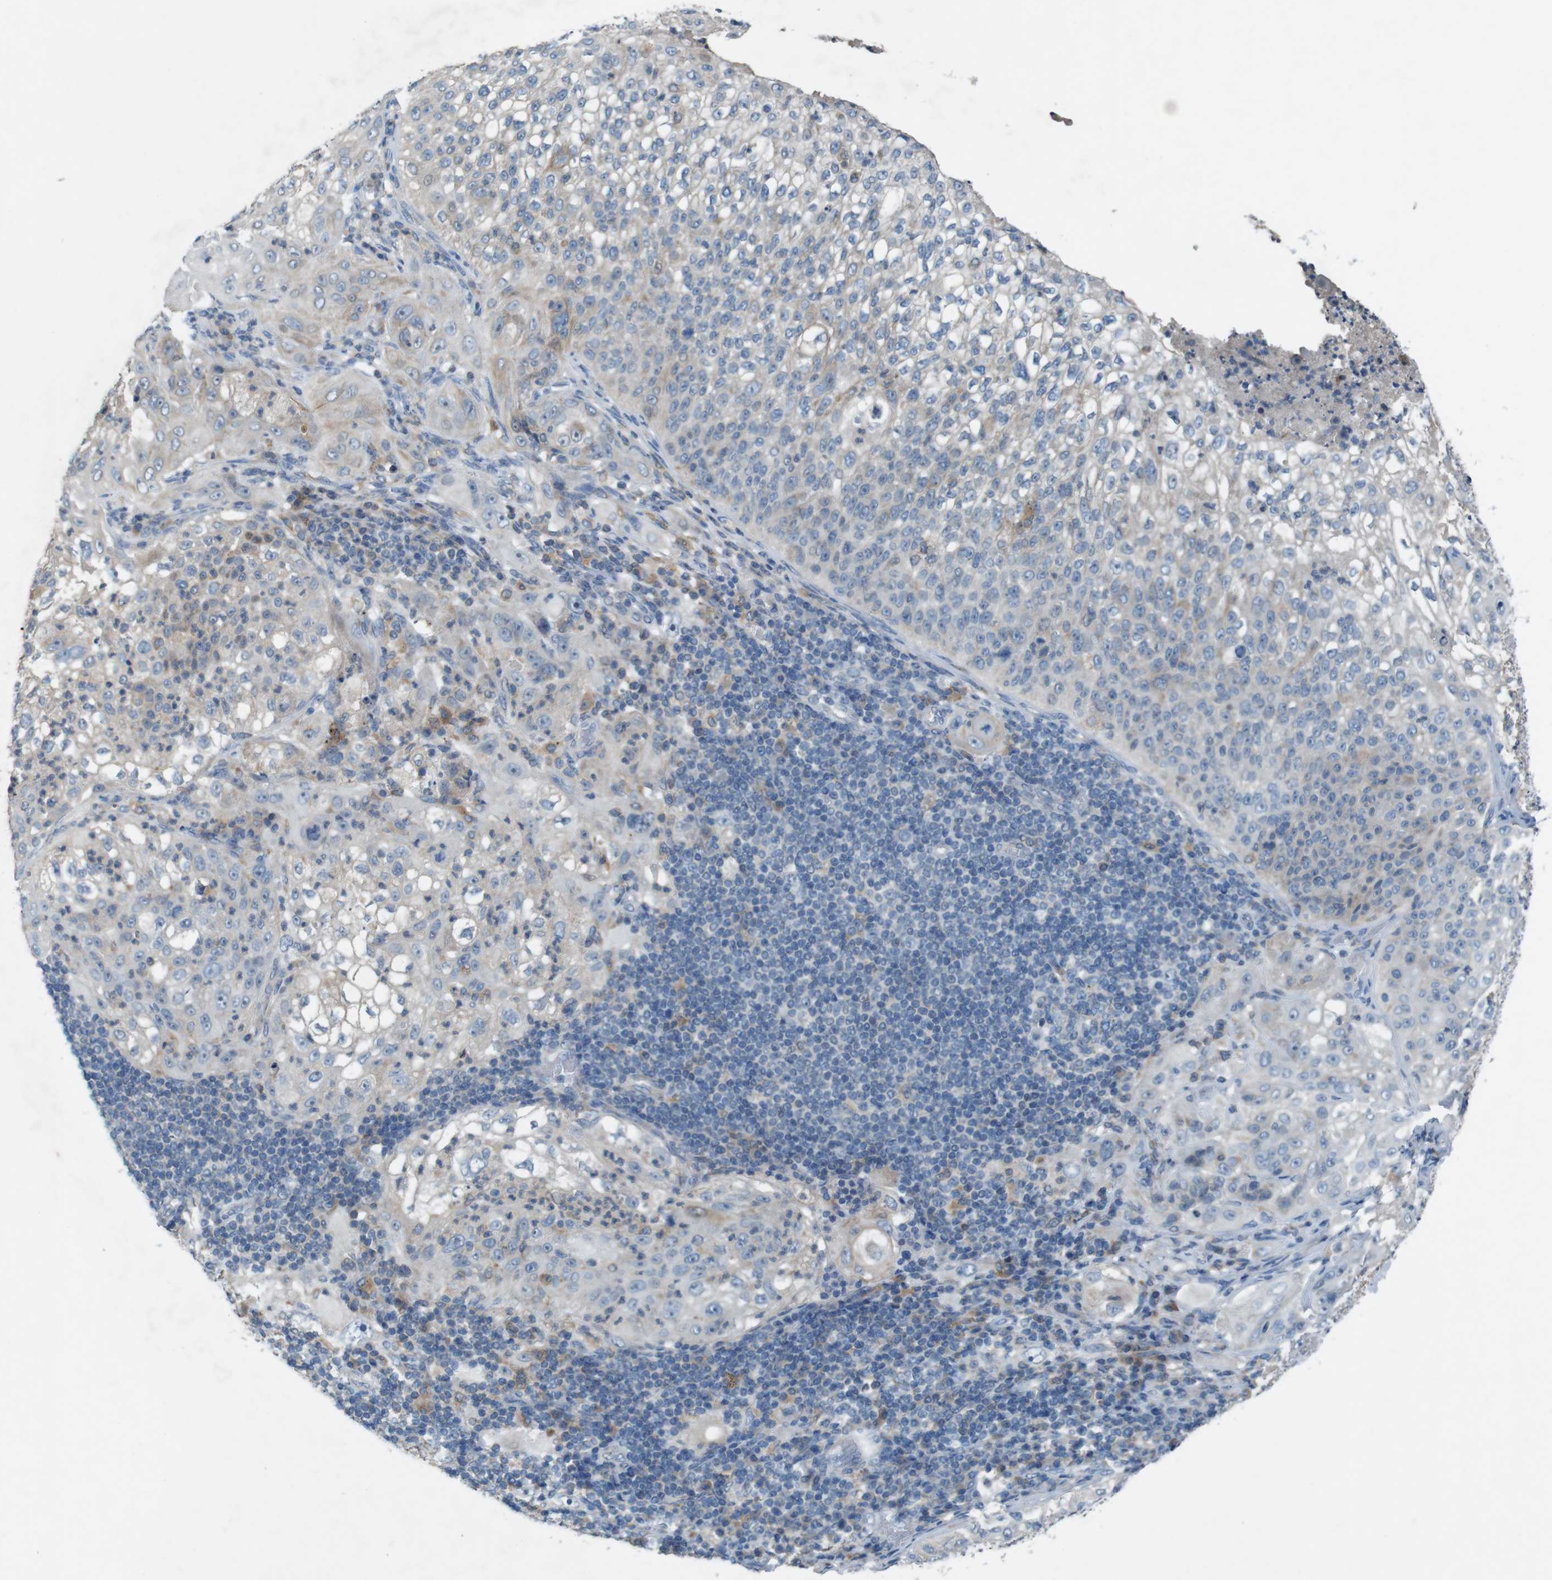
{"staining": {"intensity": "weak", "quantity": "<25%", "location": "cytoplasmic/membranous"}, "tissue": "lung cancer", "cell_type": "Tumor cells", "image_type": "cancer", "snomed": [{"axis": "morphology", "description": "Inflammation, NOS"}, {"axis": "morphology", "description": "Squamous cell carcinoma, NOS"}, {"axis": "topography", "description": "Lymph node"}, {"axis": "topography", "description": "Soft tissue"}, {"axis": "topography", "description": "Lung"}], "caption": "Immunohistochemical staining of squamous cell carcinoma (lung) reveals no significant positivity in tumor cells. The staining is performed using DAB (3,3'-diaminobenzidine) brown chromogen with nuclei counter-stained in using hematoxylin.", "gene": "MOGAT3", "patient": {"sex": "male", "age": 66}}